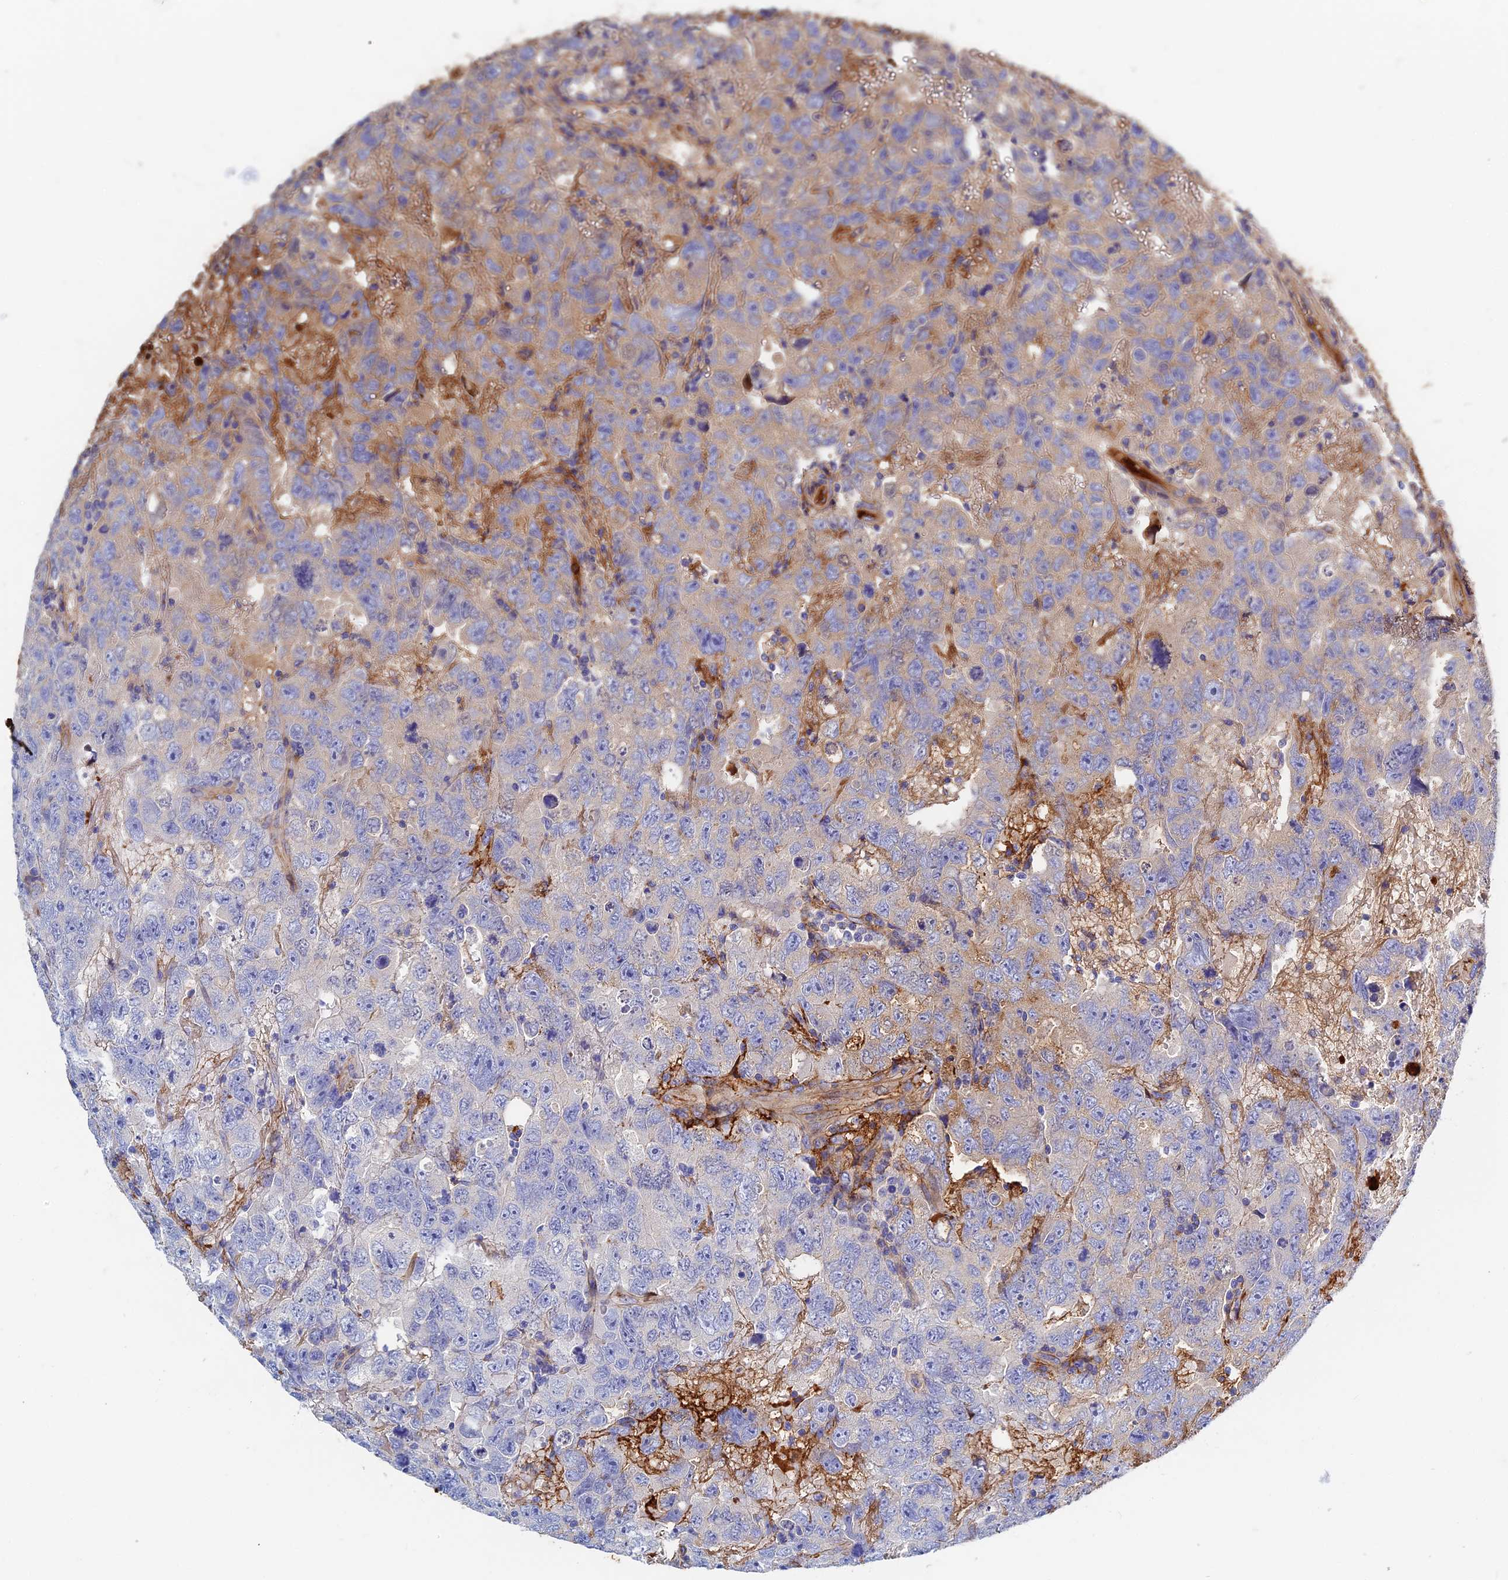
{"staining": {"intensity": "negative", "quantity": "none", "location": "none"}, "tissue": "testis cancer", "cell_type": "Tumor cells", "image_type": "cancer", "snomed": [{"axis": "morphology", "description": "Carcinoma, Embryonal, NOS"}, {"axis": "topography", "description": "Testis"}], "caption": "DAB immunohistochemical staining of embryonal carcinoma (testis) displays no significant staining in tumor cells. The staining was performed using DAB to visualize the protein expression in brown, while the nuclei were stained in blue with hematoxylin (Magnification: 20x).", "gene": "ITIH1", "patient": {"sex": "male", "age": 45}}